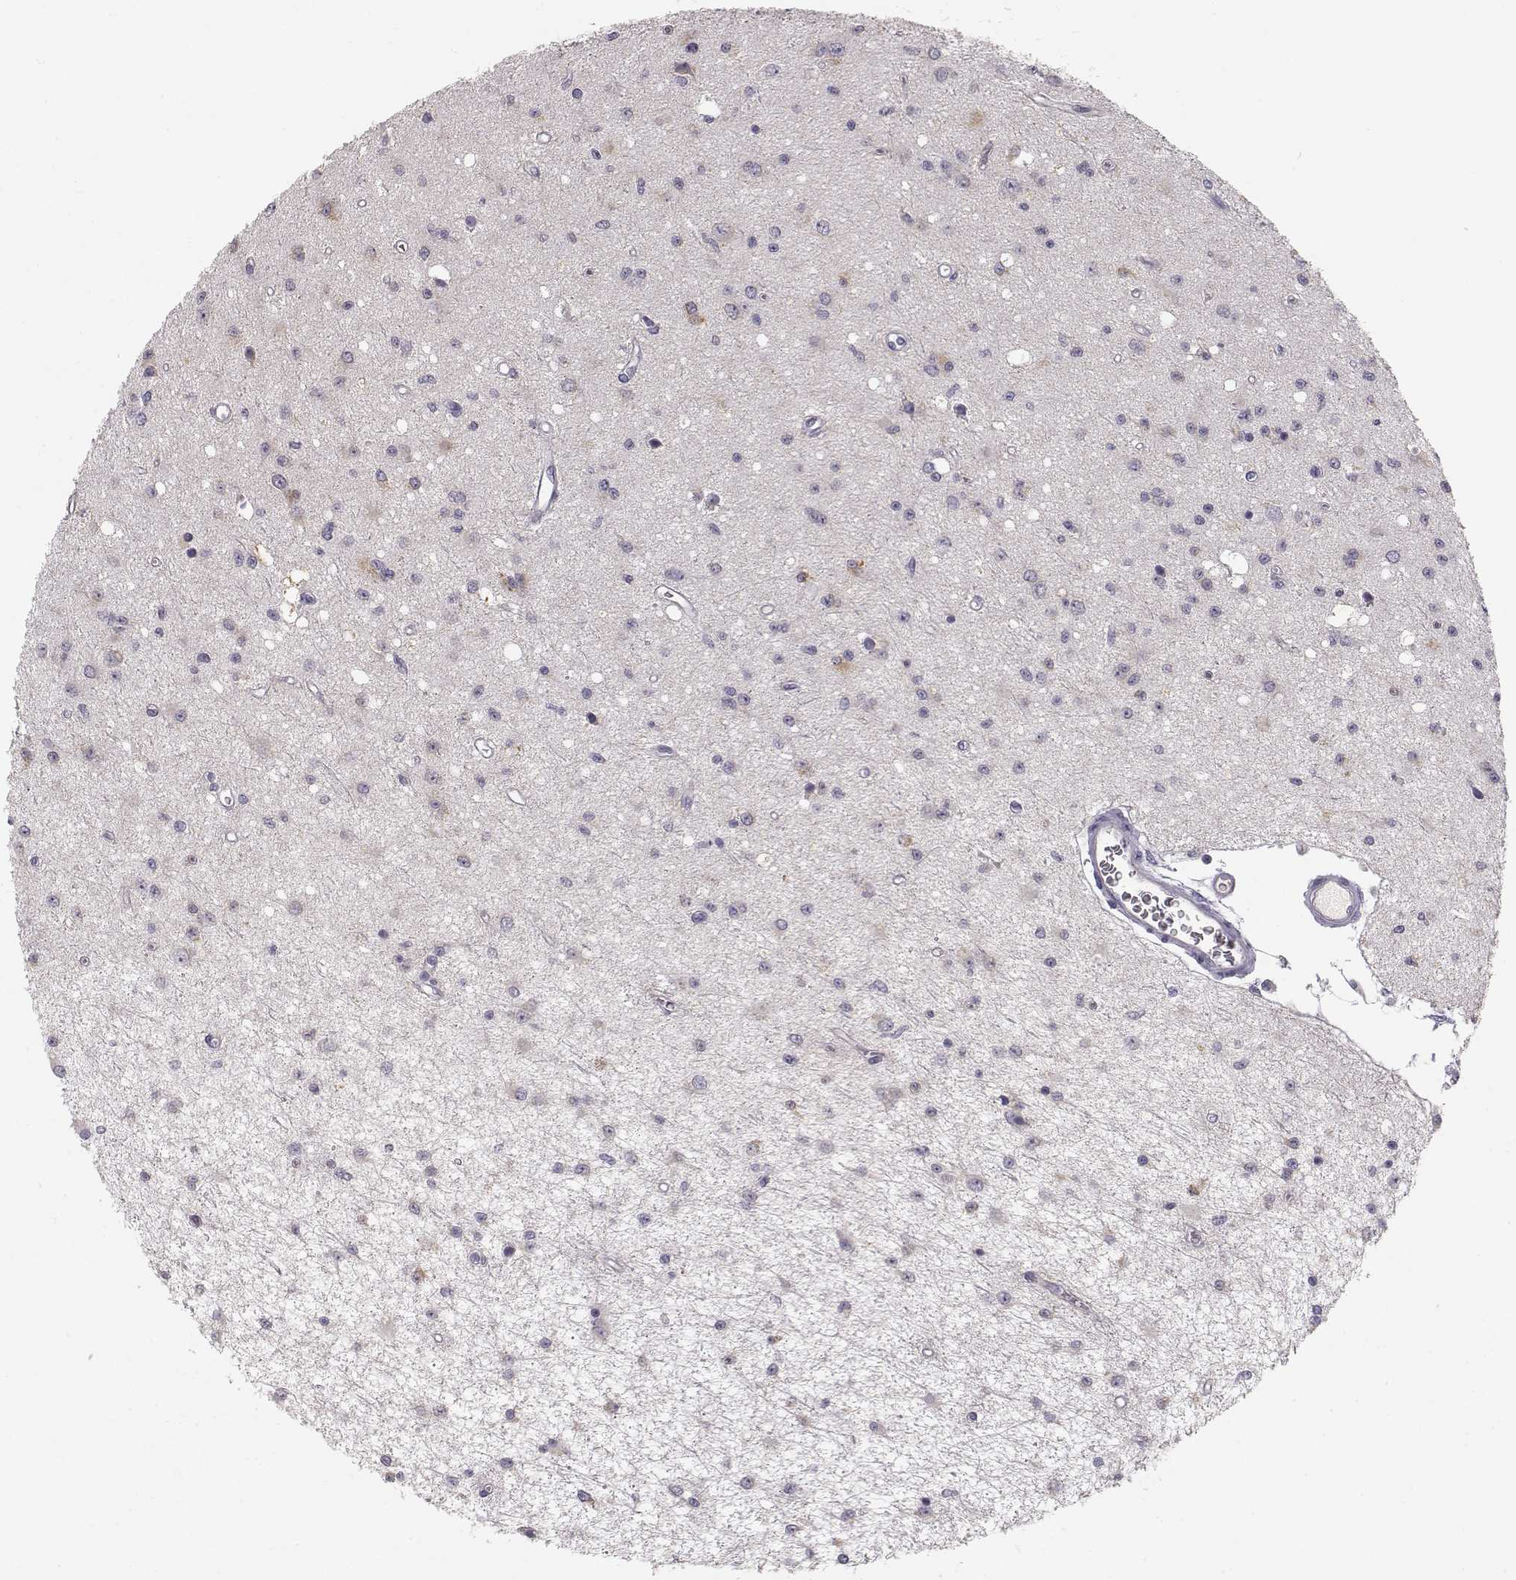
{"staining": {"intensity": "negative", "quantity": "none", "location": "none"}, "tissue": "glioma", "cell_type": "Tumor cells", "image_type": "cancer", "snomed": [{"axis": "morphology", "description": "Glioma, malignant, Low grade"}, {"axis": "topography", "description": "Brain"}], "caption": "Immunohistochemical staining of human glioma reveals no significant positivity in tumor cells.", "gene": "ACSL6", "patient": {"sex": "female", "age": 45}}